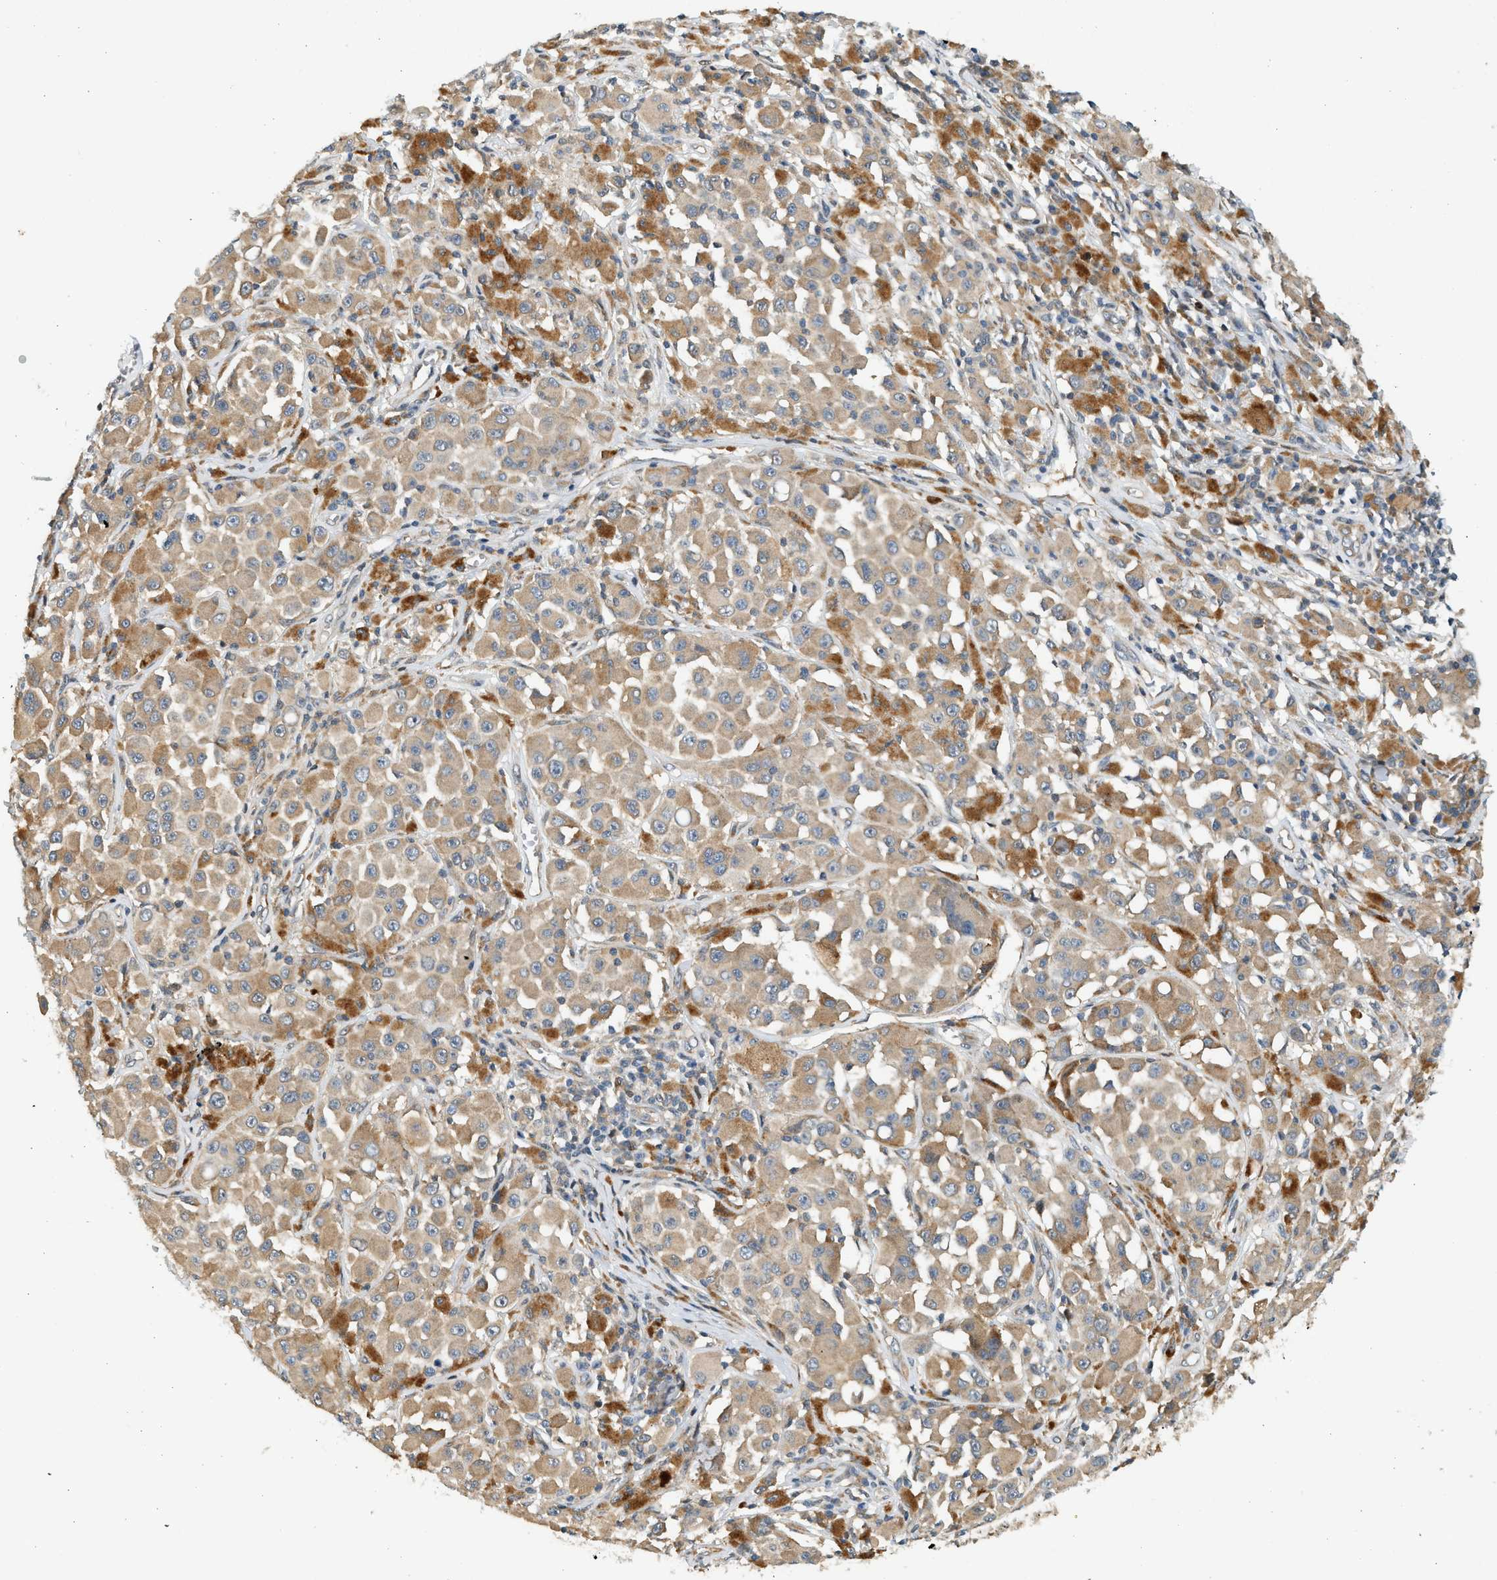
{"staining": {"intensity": "moderate", "quantity": ">75%", "location": "cytoplasmic/membranous"}, "tissue": "melanoma", "cell_type": "Tumor cells", "image_type": "cancer", "snomed": [{"axis": "morphology", "description": "Malignant melanoma, NOS"}, {"axis": "topography", "description": "Skin"}], "caption": "Immunohistochemical staining of human malignant melanoma displays medium levels of moderate cytoplasmic/membranous protein expression in about >75% of tumor cells. The protein is shown in brown color, while the nuclei are stained blue.", "gene": "NRSN2", "patient": {"sex": "male", "age": 84}}